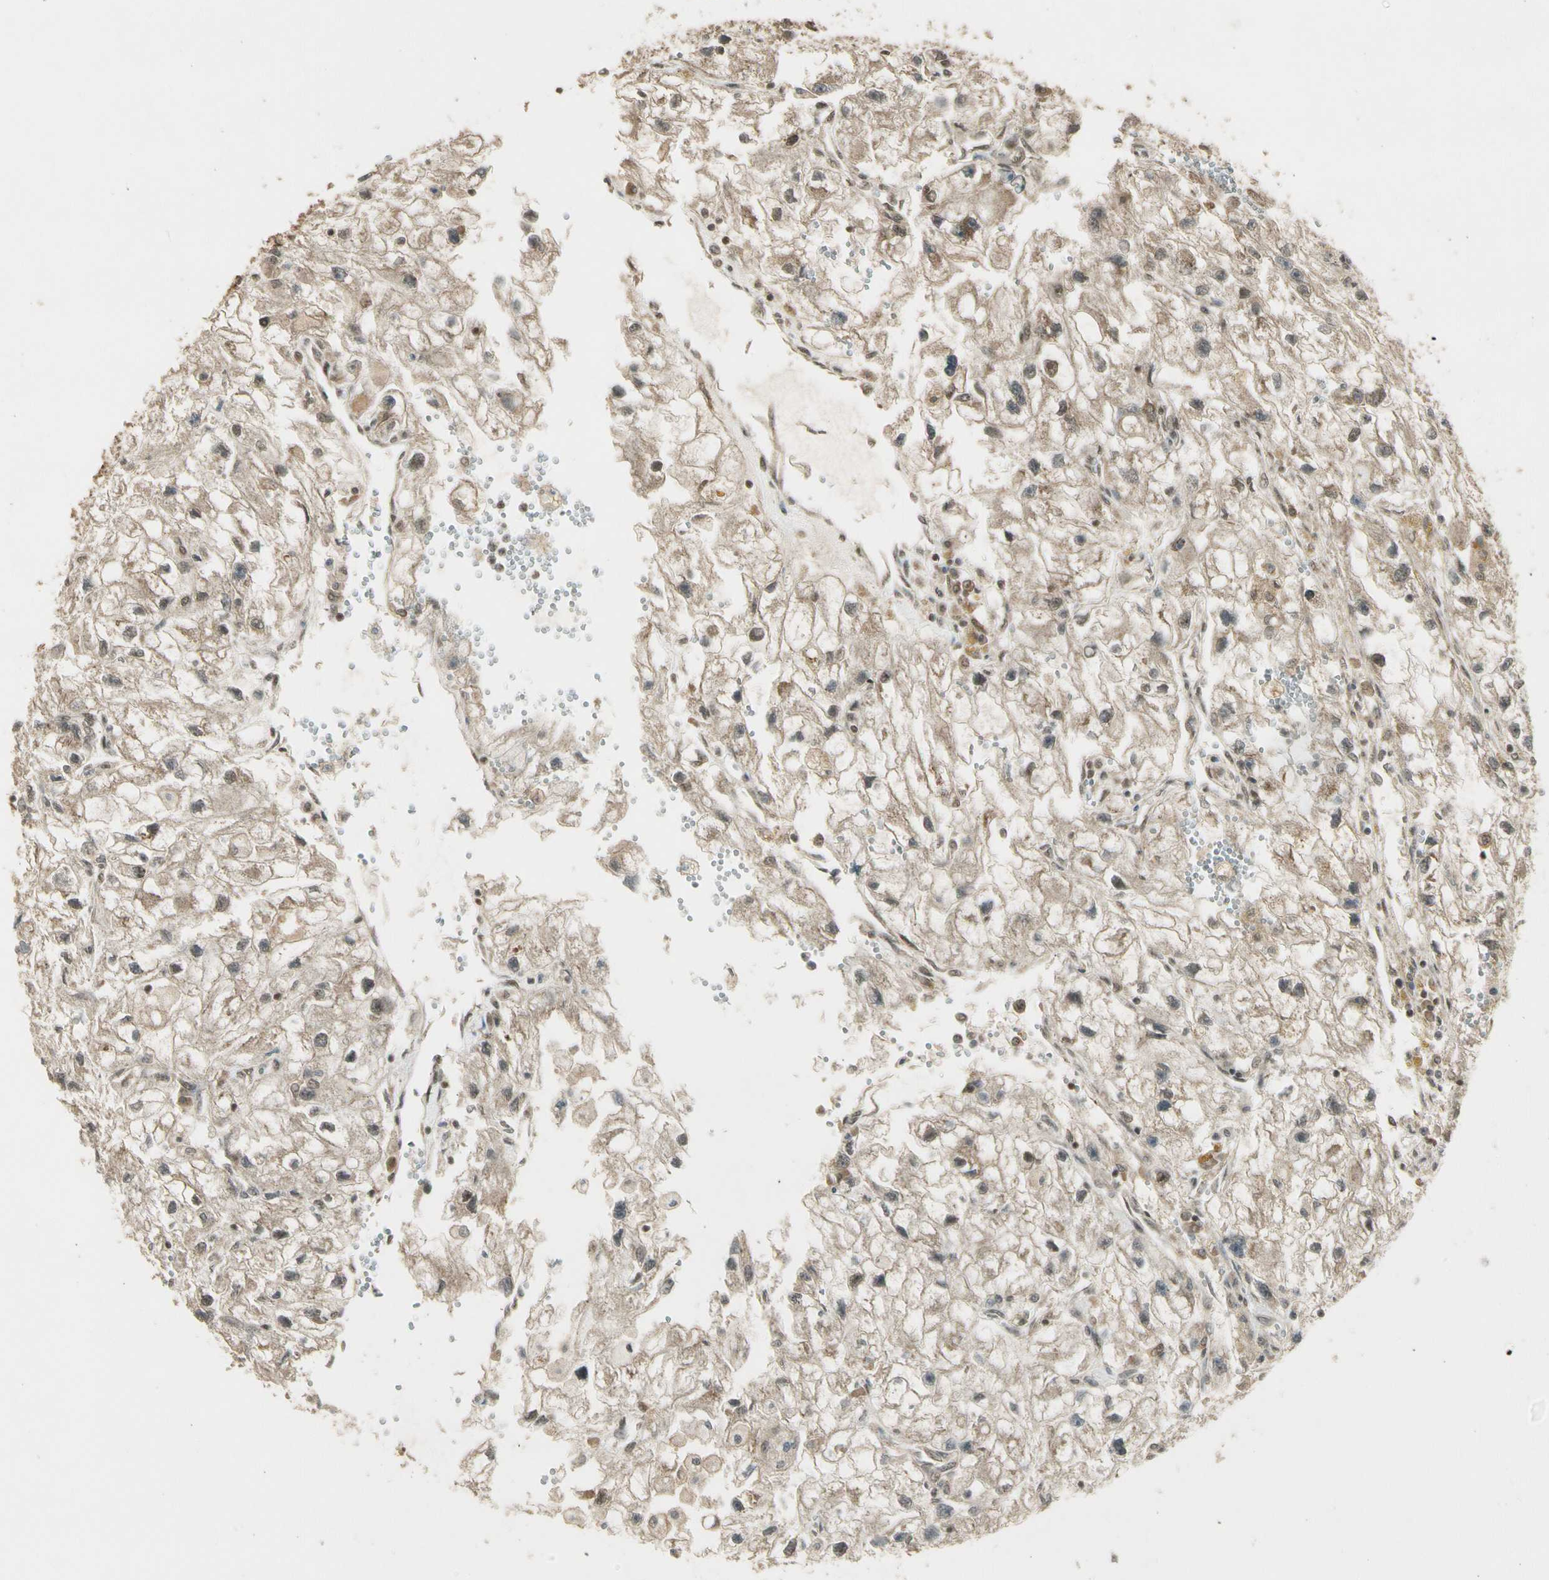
{"staining": {"intensity": "weak", "quantity": "25%-75%", "location": "cytoplasmic/membranous,nuclear"}, "tissue": "renal cancer", "cell_type": "Tumor cells", "image_type": "cancer", "snomed": [{"axis": "morphology", "description": "Adenocarcinoma, NOS"}, {"axis": "topography", "description": "Kidney"}], "caption": "Weak cytoplasmic/membranous and nuclear staining for a protein is seen in approximately 25%-75% of tumor cells of renal adenocarcinoma using IHC.", "gene": "ZNF135", "patient": {"sex": "female", "age": 70}}